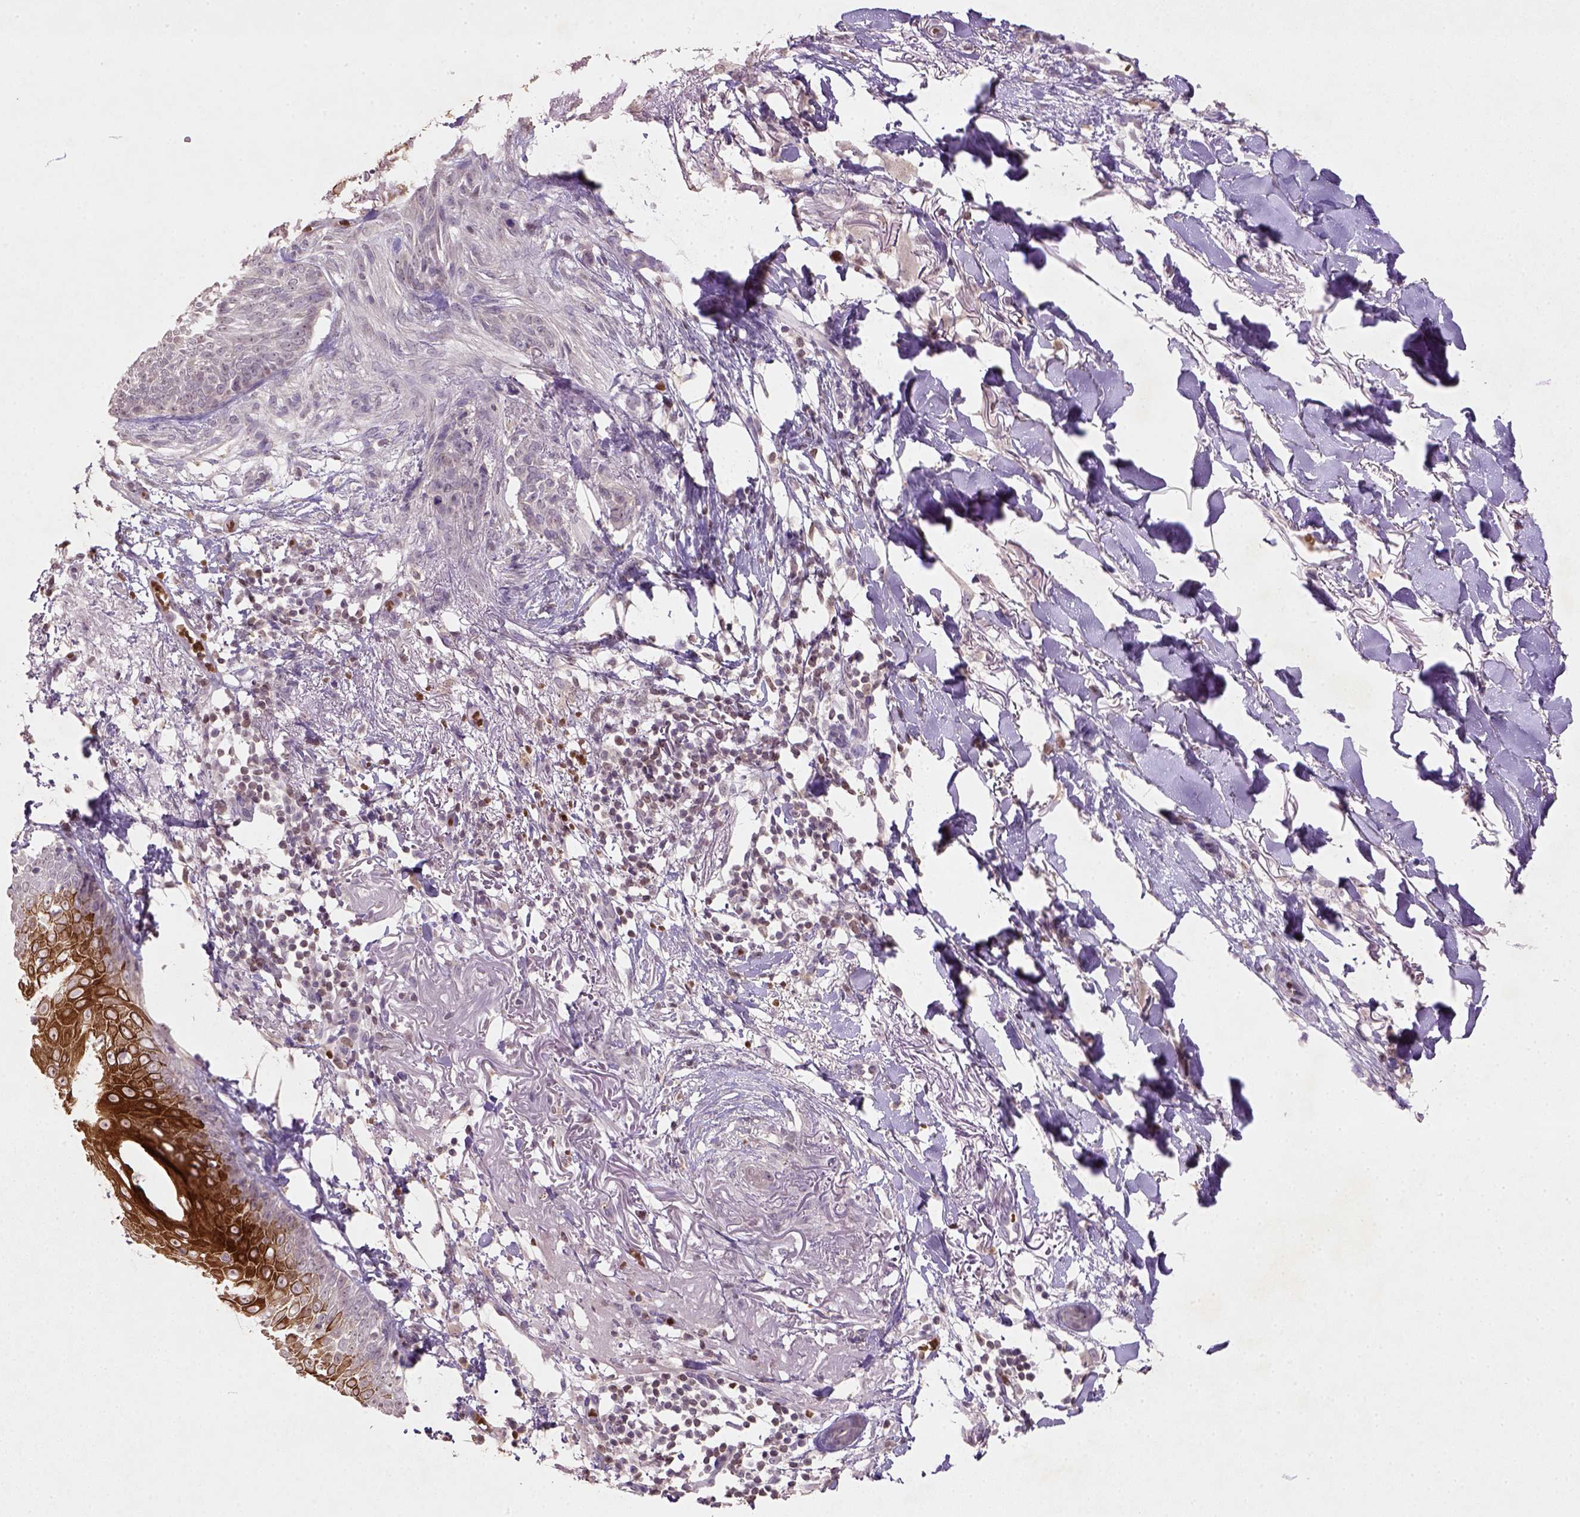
{"staining": {"intensity": "negative", "quantity": "none", "location": "none"}, "tissue": "skin cancer", "cell_type": "Tumor cells", "image_type": "cancer", "snomed": [{"axis": "morphology", "description": "Normal tissue, NOS"}, {"axis": "morphology", "description": "Basal cell carcinoma"}, {"axis": "topography", "description": "Skin"}], "caption": "Image shows no significant protein staining in tumor cells of skin cancer (basal cell carcinoma). (Immunohistochemistry (ihc), brightfield microscopy, high magnification).", "gene": "NUDT3", "patient": {"sex": "male", "age": 84}}